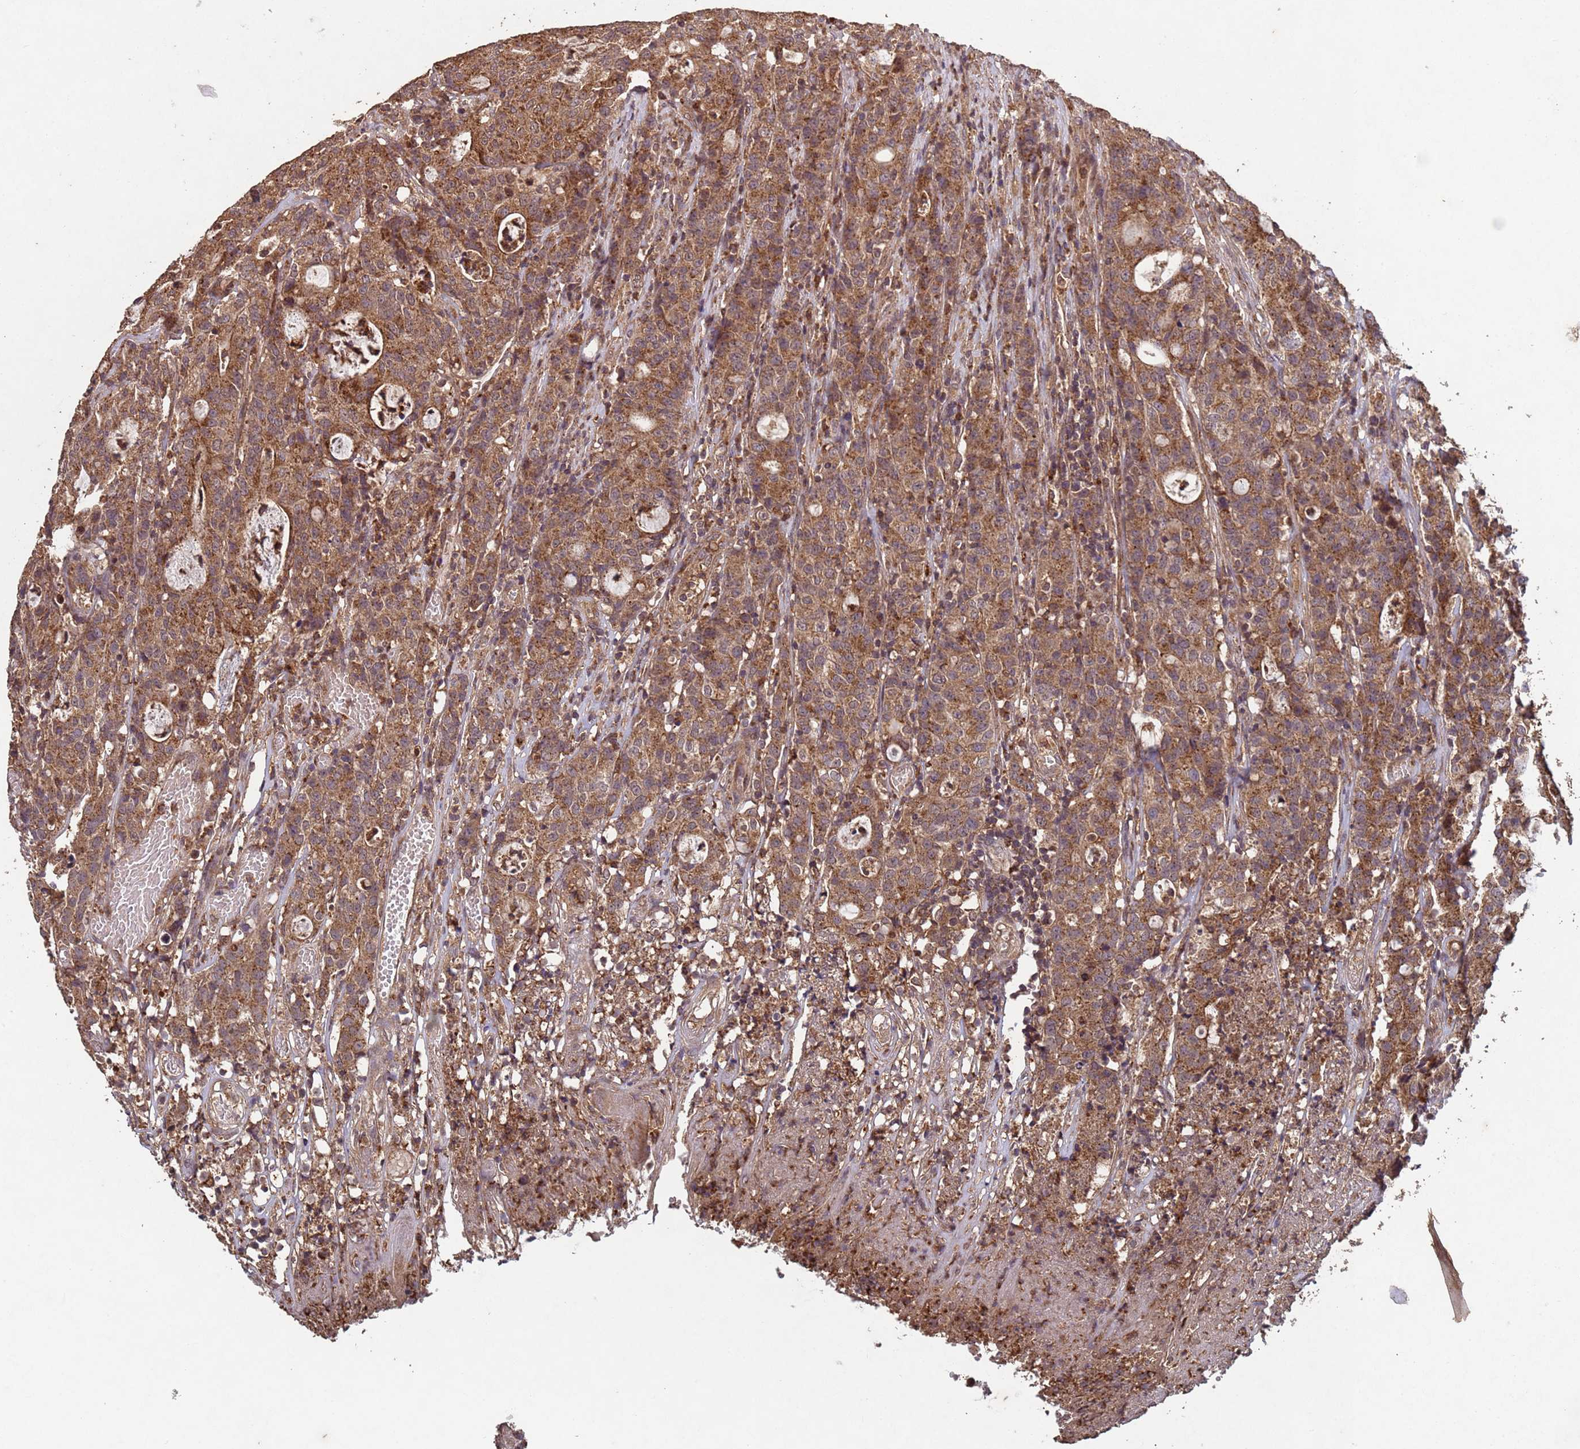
{"staining": {"intensity": "strong", "quantity": ">75%", "location": "cytoplasmic/membranous"}, "tissue": "colorectal cancer", "cell_type": "Tumor cells", "image_type": "cancer", "snomed": [{"axis": "morphology", "description": "Adenocarcinoma, NOS"}, {"axis": "topography", "description": "Colon"}], "caption": "Colorectal cancer (adenocarcinoma) stained with immunohistochemistry shows strong cytoplasmic/membranous positivity in about >75% of tumor cells.", "gene": "FASTKD1", "patient": {"sex": "male", "age": 83}}